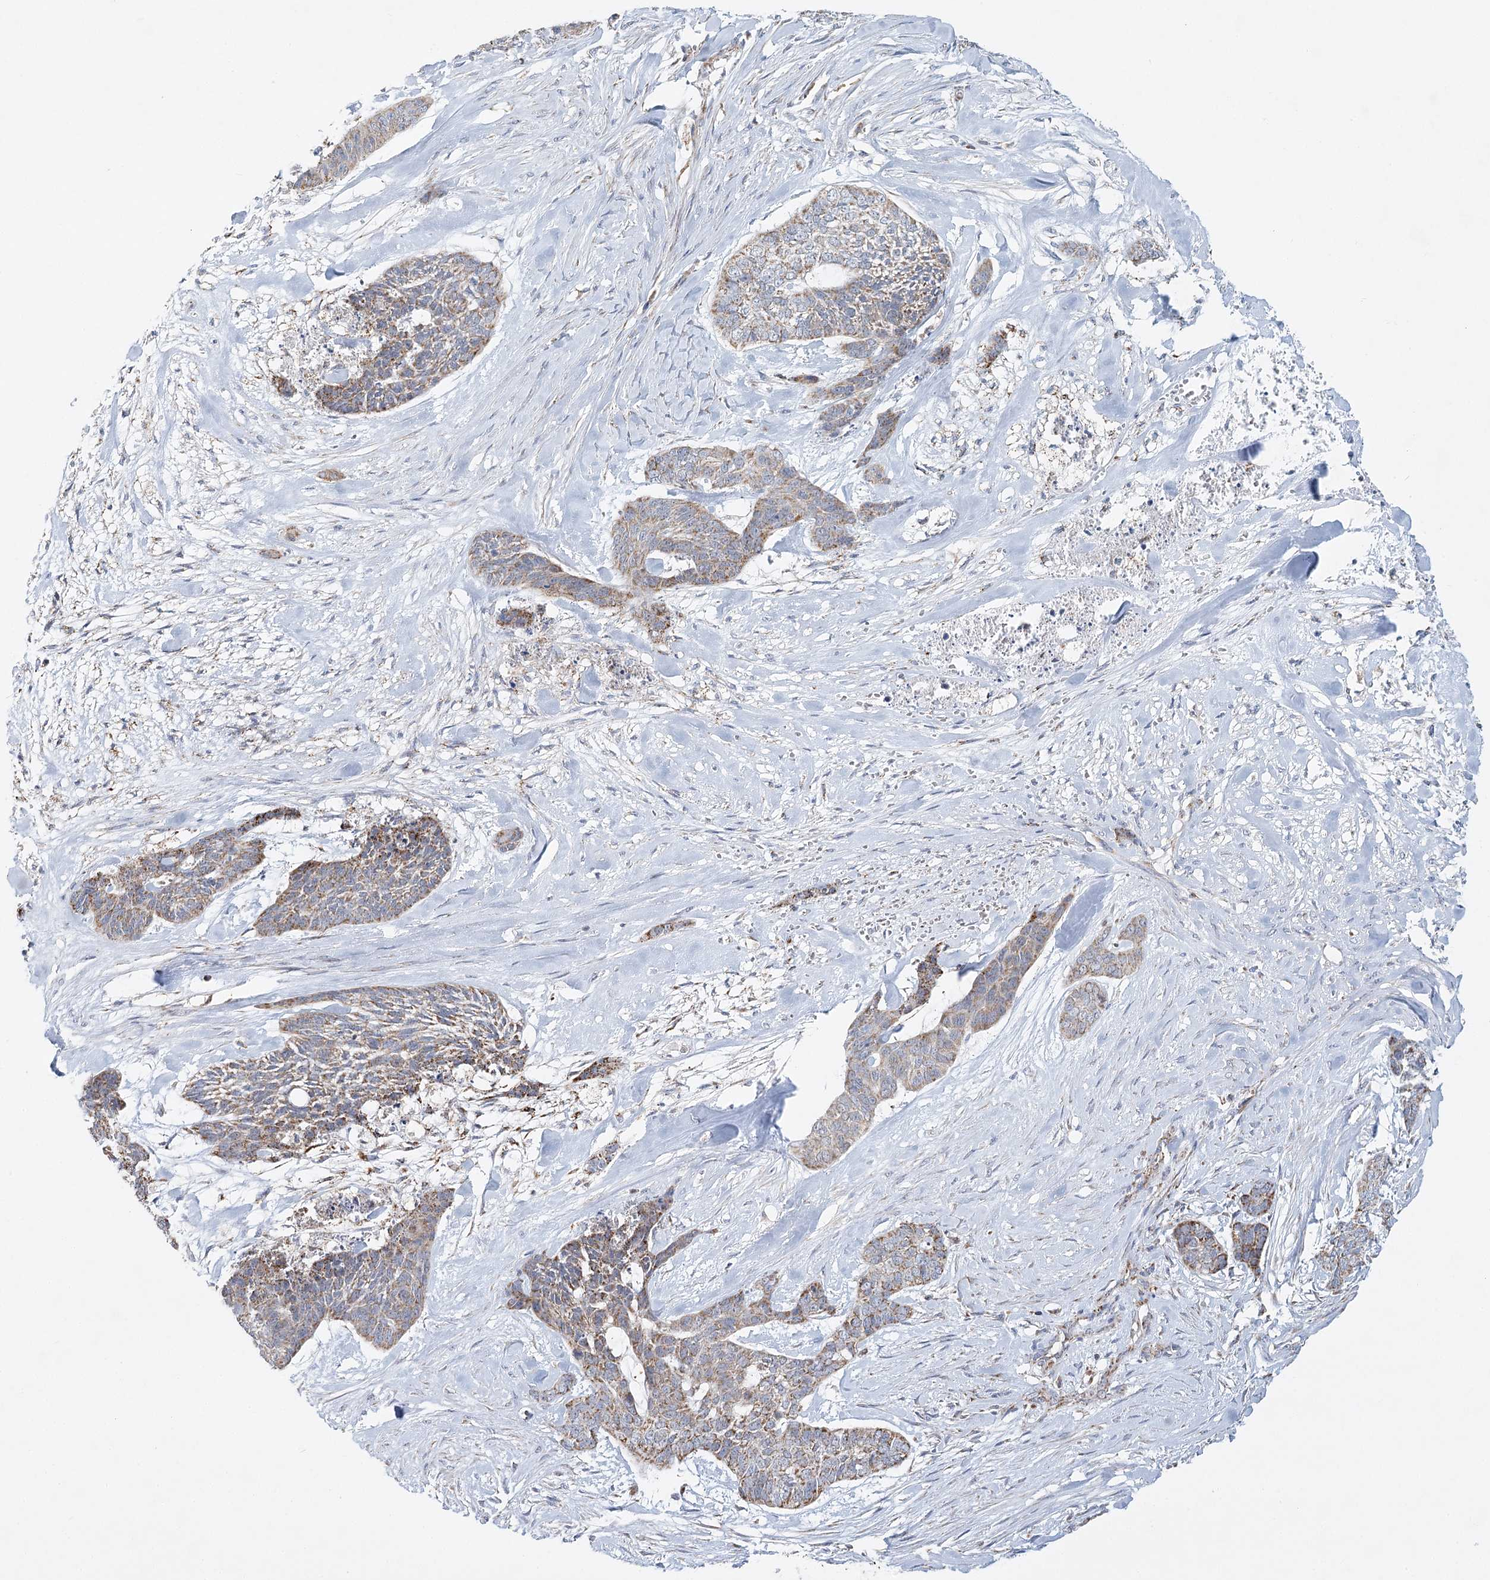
{"staining": {"intensity": "moderate", "quantity": "25%-75%", "location": "cytoplasmic/membranous"}, "tissue": "skin cancer", "cell_type": "Tumor cells", "image_type": "cancer", "snomed": [{"axis": "morphology", "description": "Basal cell carcinoma"}, {"axis": "topography", "description": "Skin"}], "caption": "IHC (DAB) staining of basal cell carcinoma (skin) displays moderate cytoplasmic/membranous protein positivity in approximately 25%-75% of tumor cells. (DAB IHC with brightfield microscopy, high magnification).", "gene": "TAS1R1", "patient": {"sex": "female", "age": 64}}